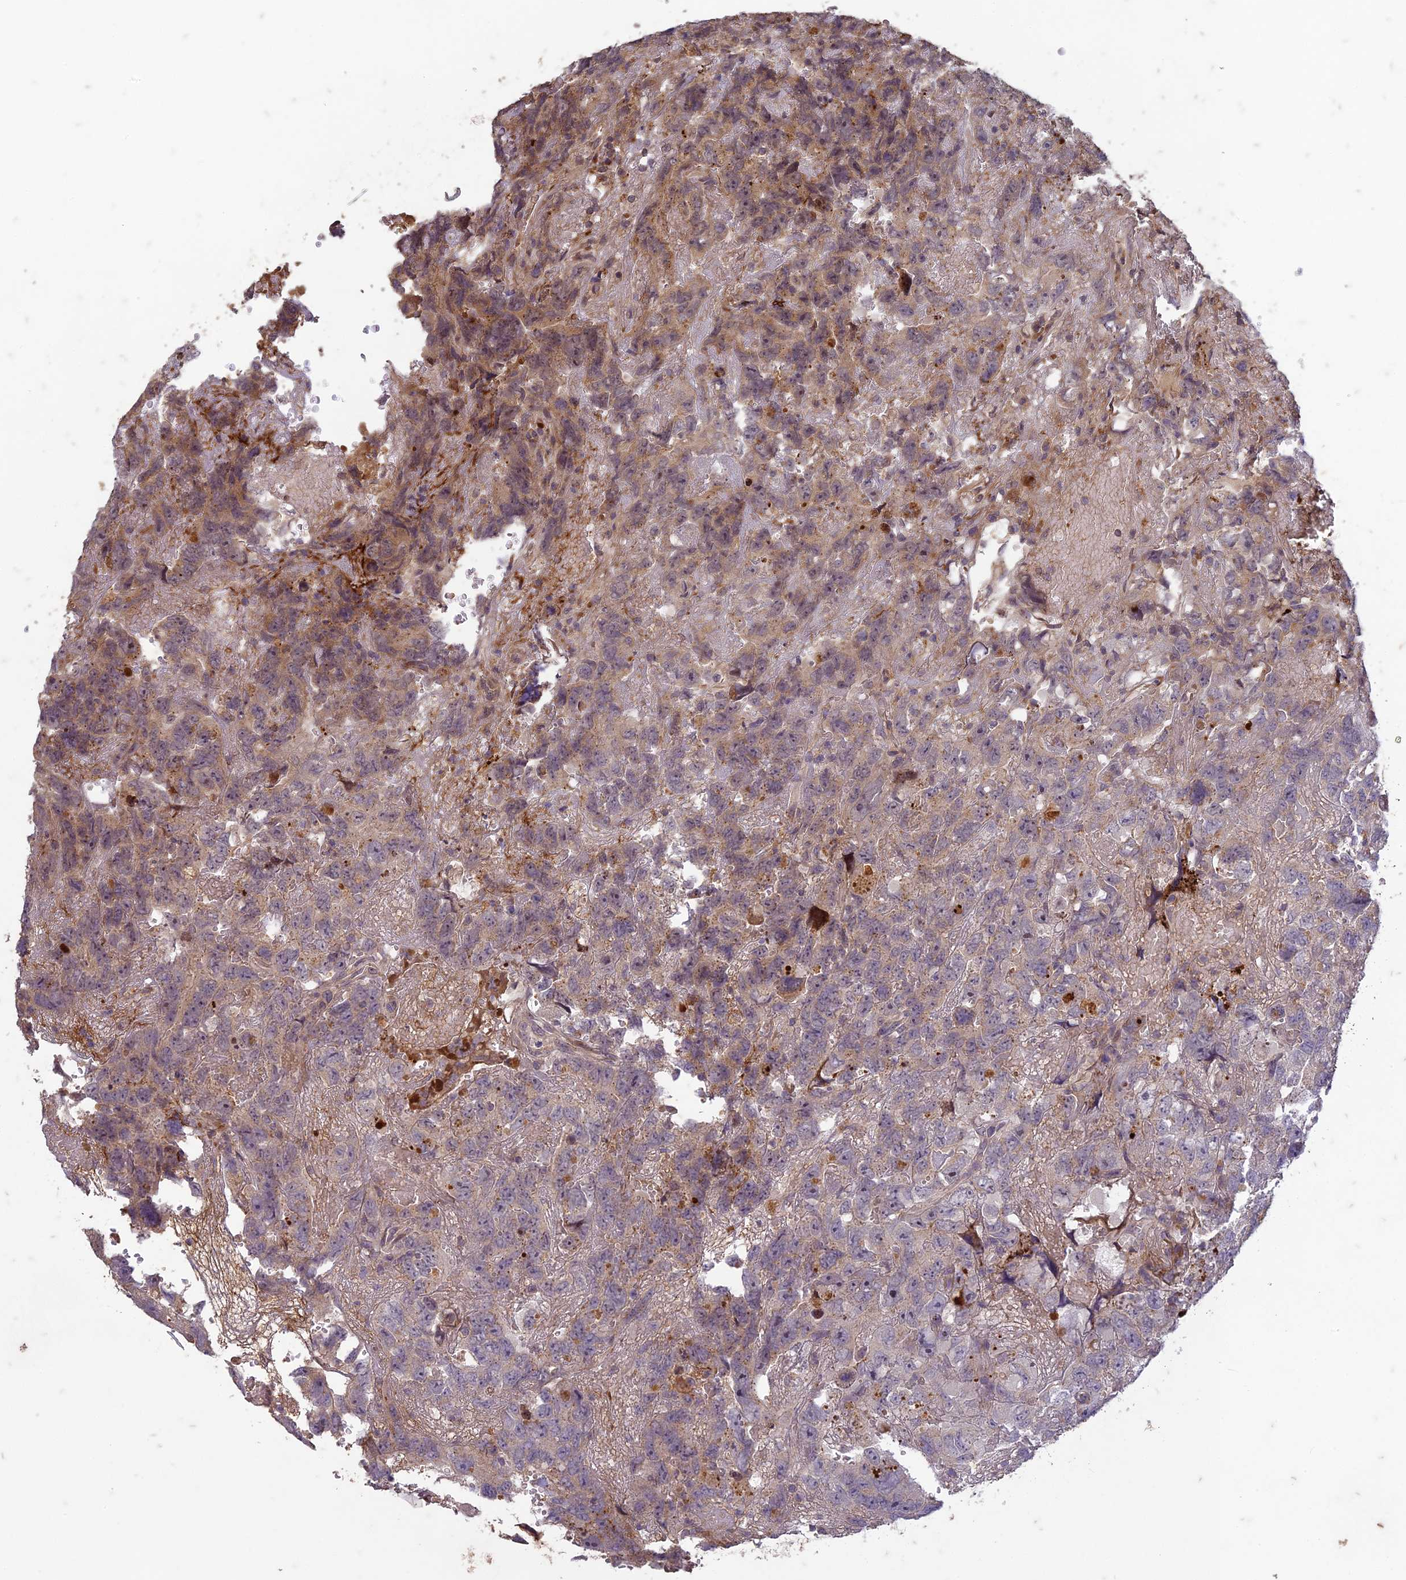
{"staining": {"intensity": "moderate", "quantity": "25%-75%", "location": "cytoplasmic/membranous"}, "tissue": "testis cancer", "cell_type": "Tumor cells", "image_type": "cancer", "snomed": [{"axis": "morphology", "description": "Carcinoma, Embryonal, NOS"}, {"axis": "topography", "description": "Testis"}], "caption": "About 25%-75% of tumor cells in human testis embryonal carcinoma demonstrate moderate cytoplasmic/membranous protein staining as visualized by brown immunohistochemical staining.", "gene": "TCF25", "patient": {"sex": "male", "age": 45}}